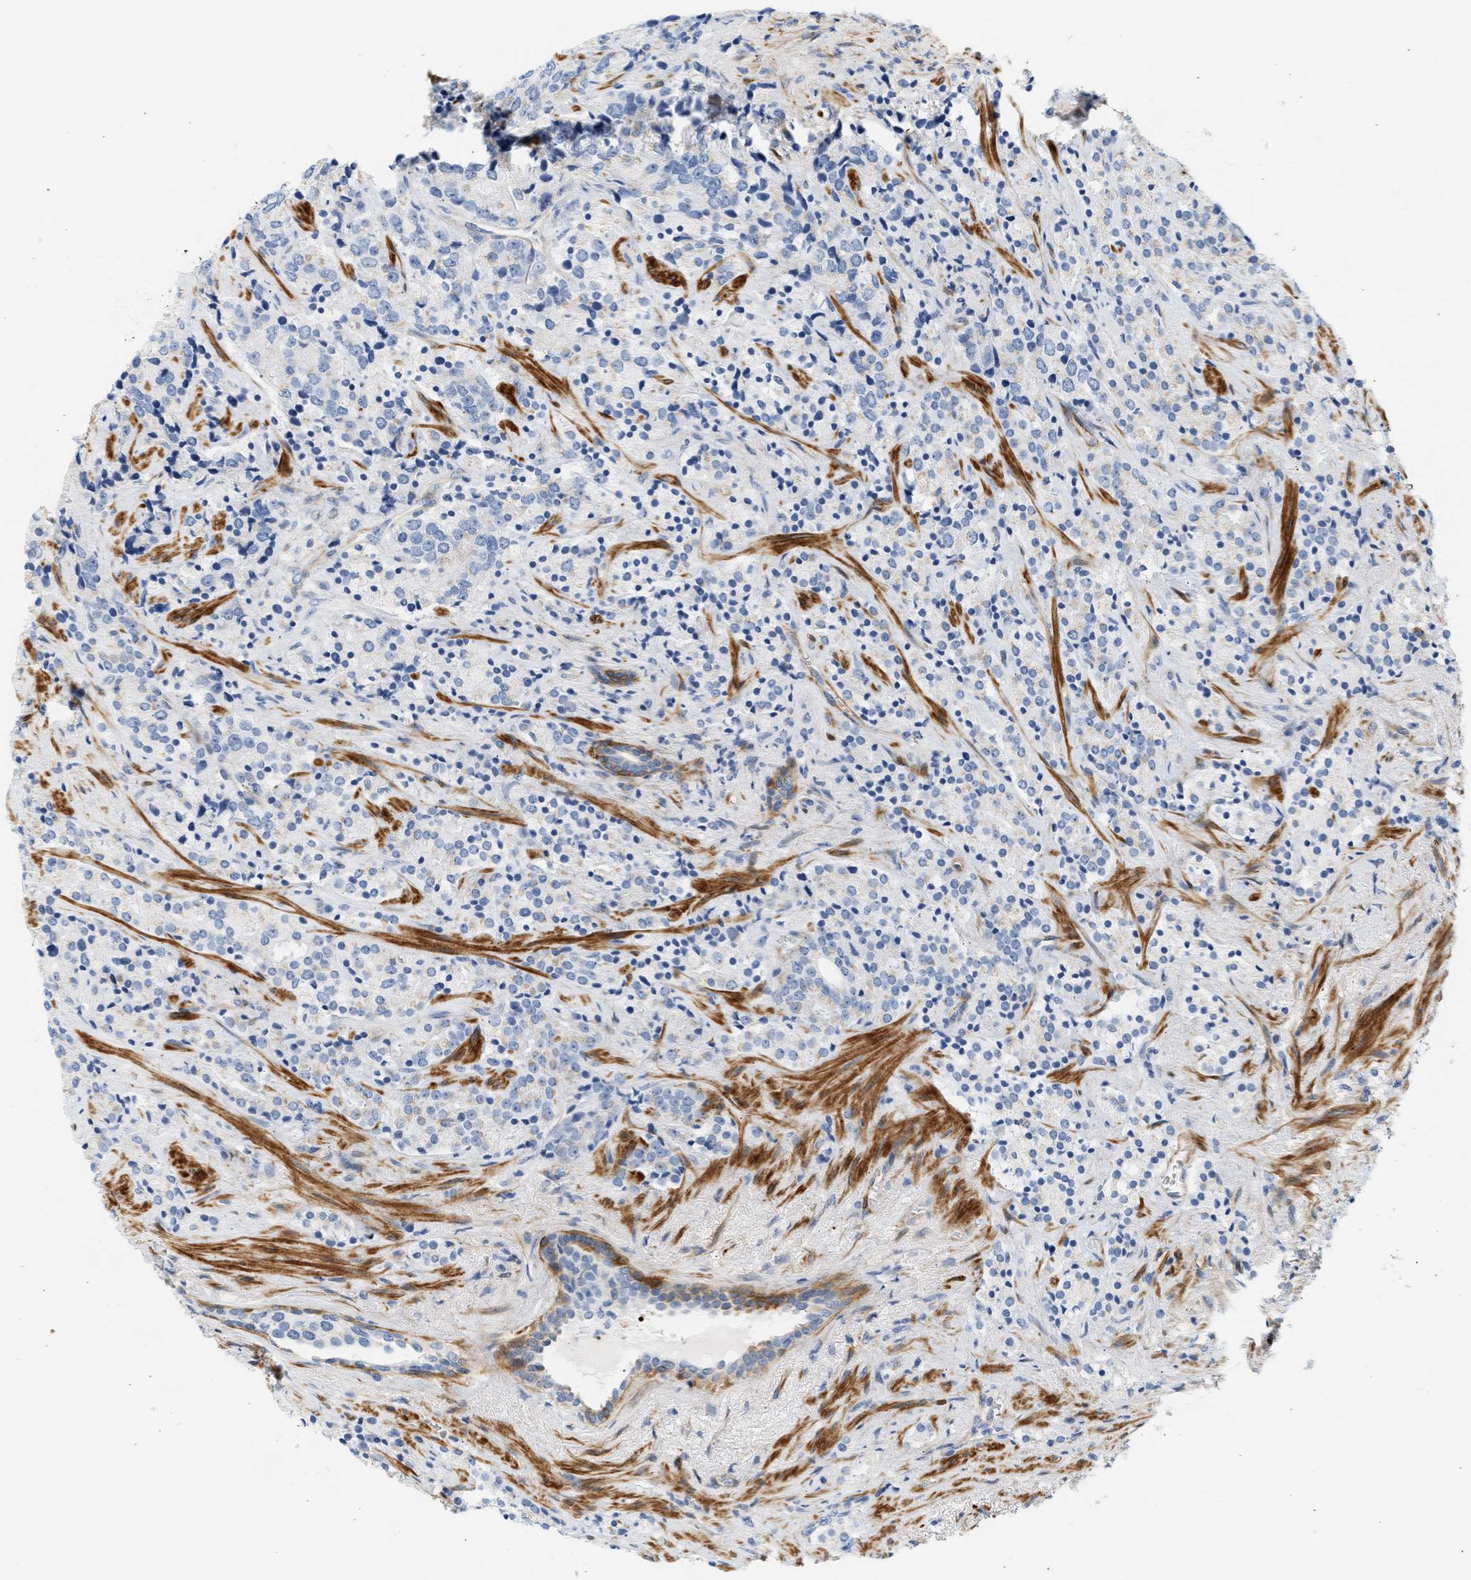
{"staining": {"intensity": "negative", "quantity": "none", "location": "none"}, "tissue": "prostate cancer", "cell_type": "Tumor cells", "image_type": "cancer", "snomed": [{"axis": "morphology", "description": "Adenocarcinoma, High grade"}, {"axis": "topography", "description": "Prostate"}], "caption": "DAB (3,3'-diaminobenzidine) immunohistochemical staining of human adenocarcinoma (high-grade) (prostate) reveals no significant expression in tumor cells.", "gene": "SLC30A7", "patient": {"sex": "male", "age": 71}}